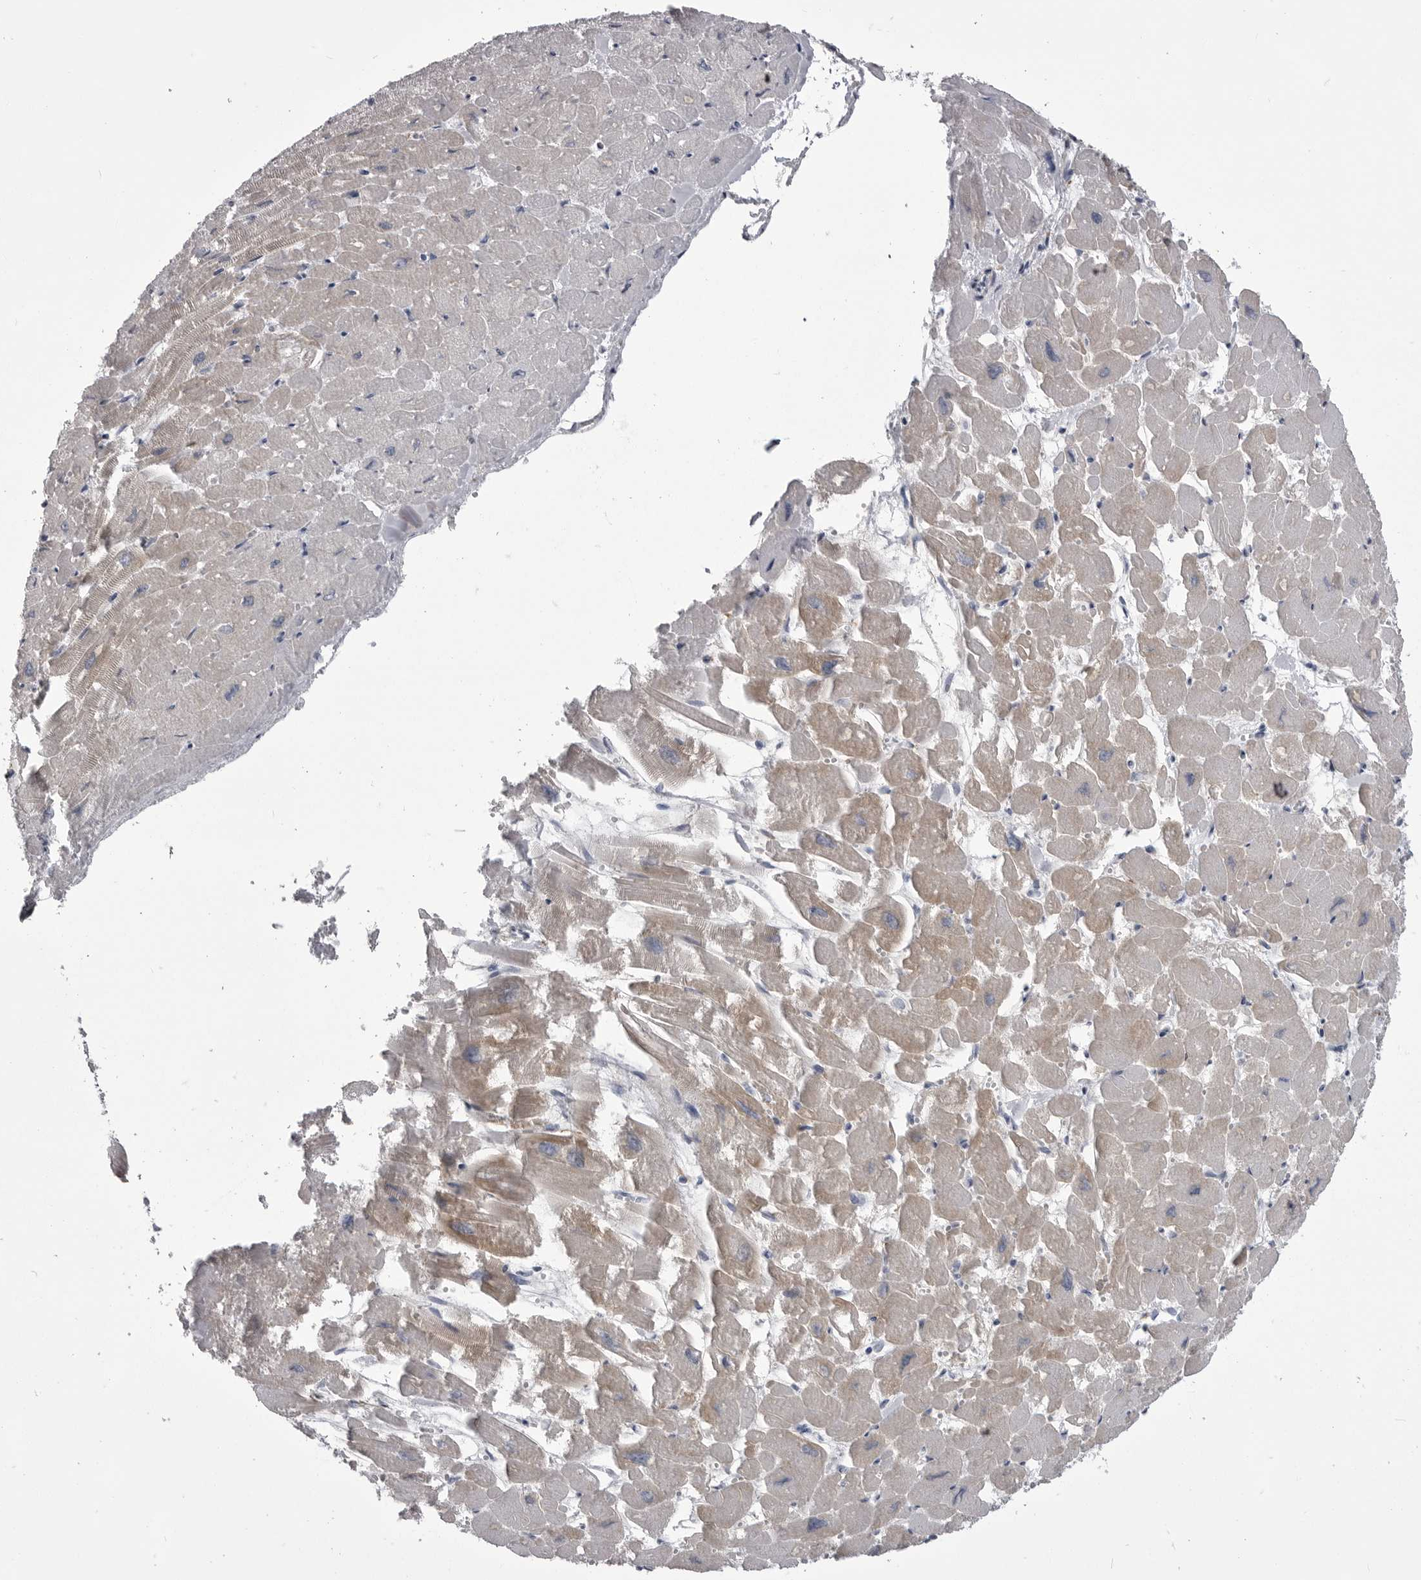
{"staining": {"intensity": "weak", "quantity": "25%-75%", "location": "cytoplasmic/membranous"}, "tissue": "heart muscle", "cell_type": "Cardiomyocytes", "image_type": "normal", "snomed": [{"axis": "morphology", "description": "Normal tissue, NOS"}, {"axis": "topography", "description": "Heart"}], "caption": "The image exhibits a brown stain indicating the presence of a protein in the cytoplasmic/membranous of cardiomyocytes in heart muscle. (Brightfield microscopy of DAB IHC at high magnification).", "gene": "ANK2", "patient": {"sex": "male", "age": 54}}